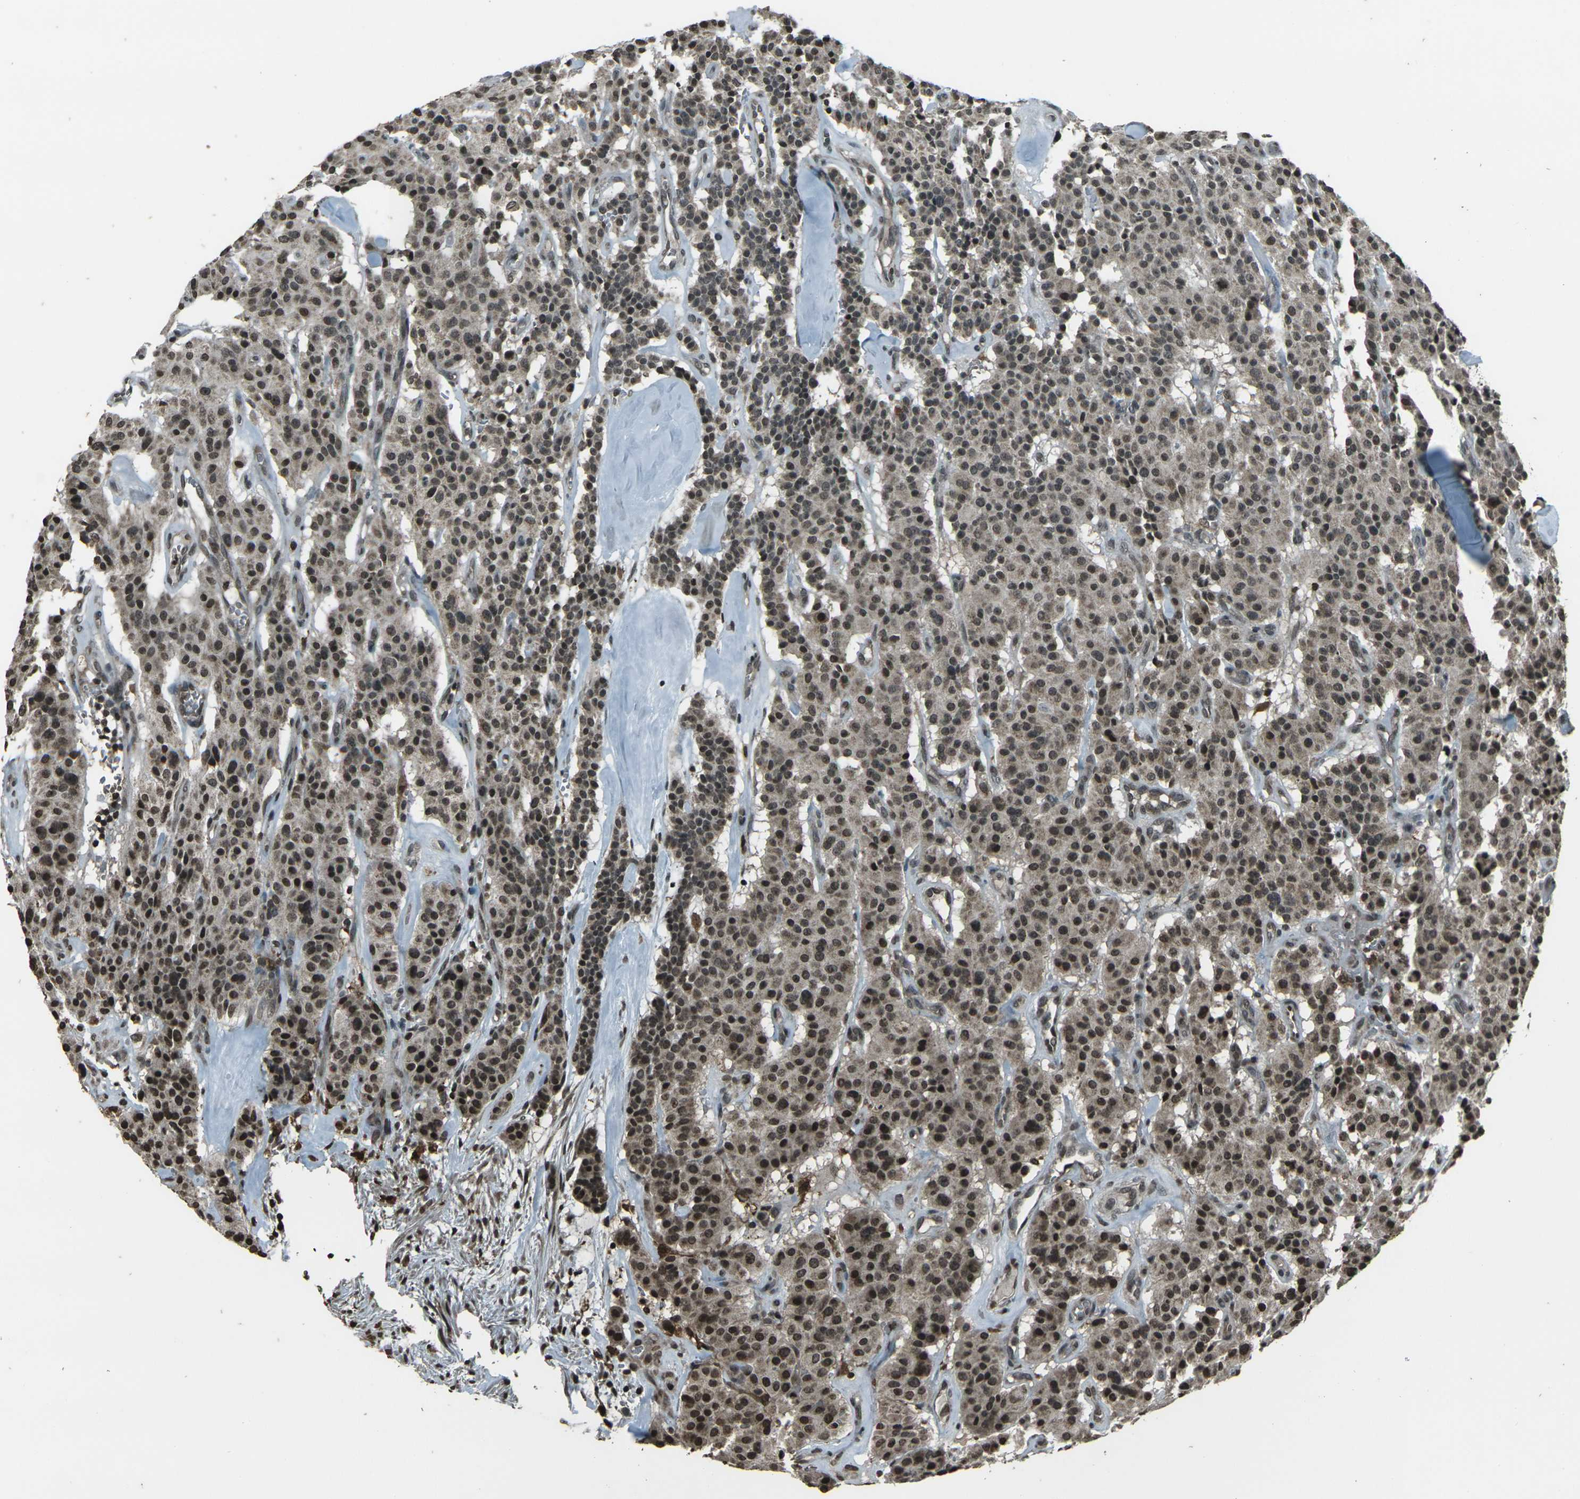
{"staining": {"intensity": "moderate", "quantity": ">75%", "location": "cytoplasmic/membranous,nuclear"}, "tissue": "carcinoid", "cell_type": "Tumor cells", "image_type": "cancer", "snomed": [{"axis": "morphology", "description": "Carcinoid, malignant, NOS"}, {"axis": "topography", "description": "Lung"}], "caption": "Immunohistochemistry (DAB (3,3'-diaminobenzidine)) staining of carcinoid shows moderate cytoplasmic/membranous and nuclear protein positivity in approximately >75% of tumor cells.", "gene": "PRPF8", "patient": {"sex": "male", "age": 30}}